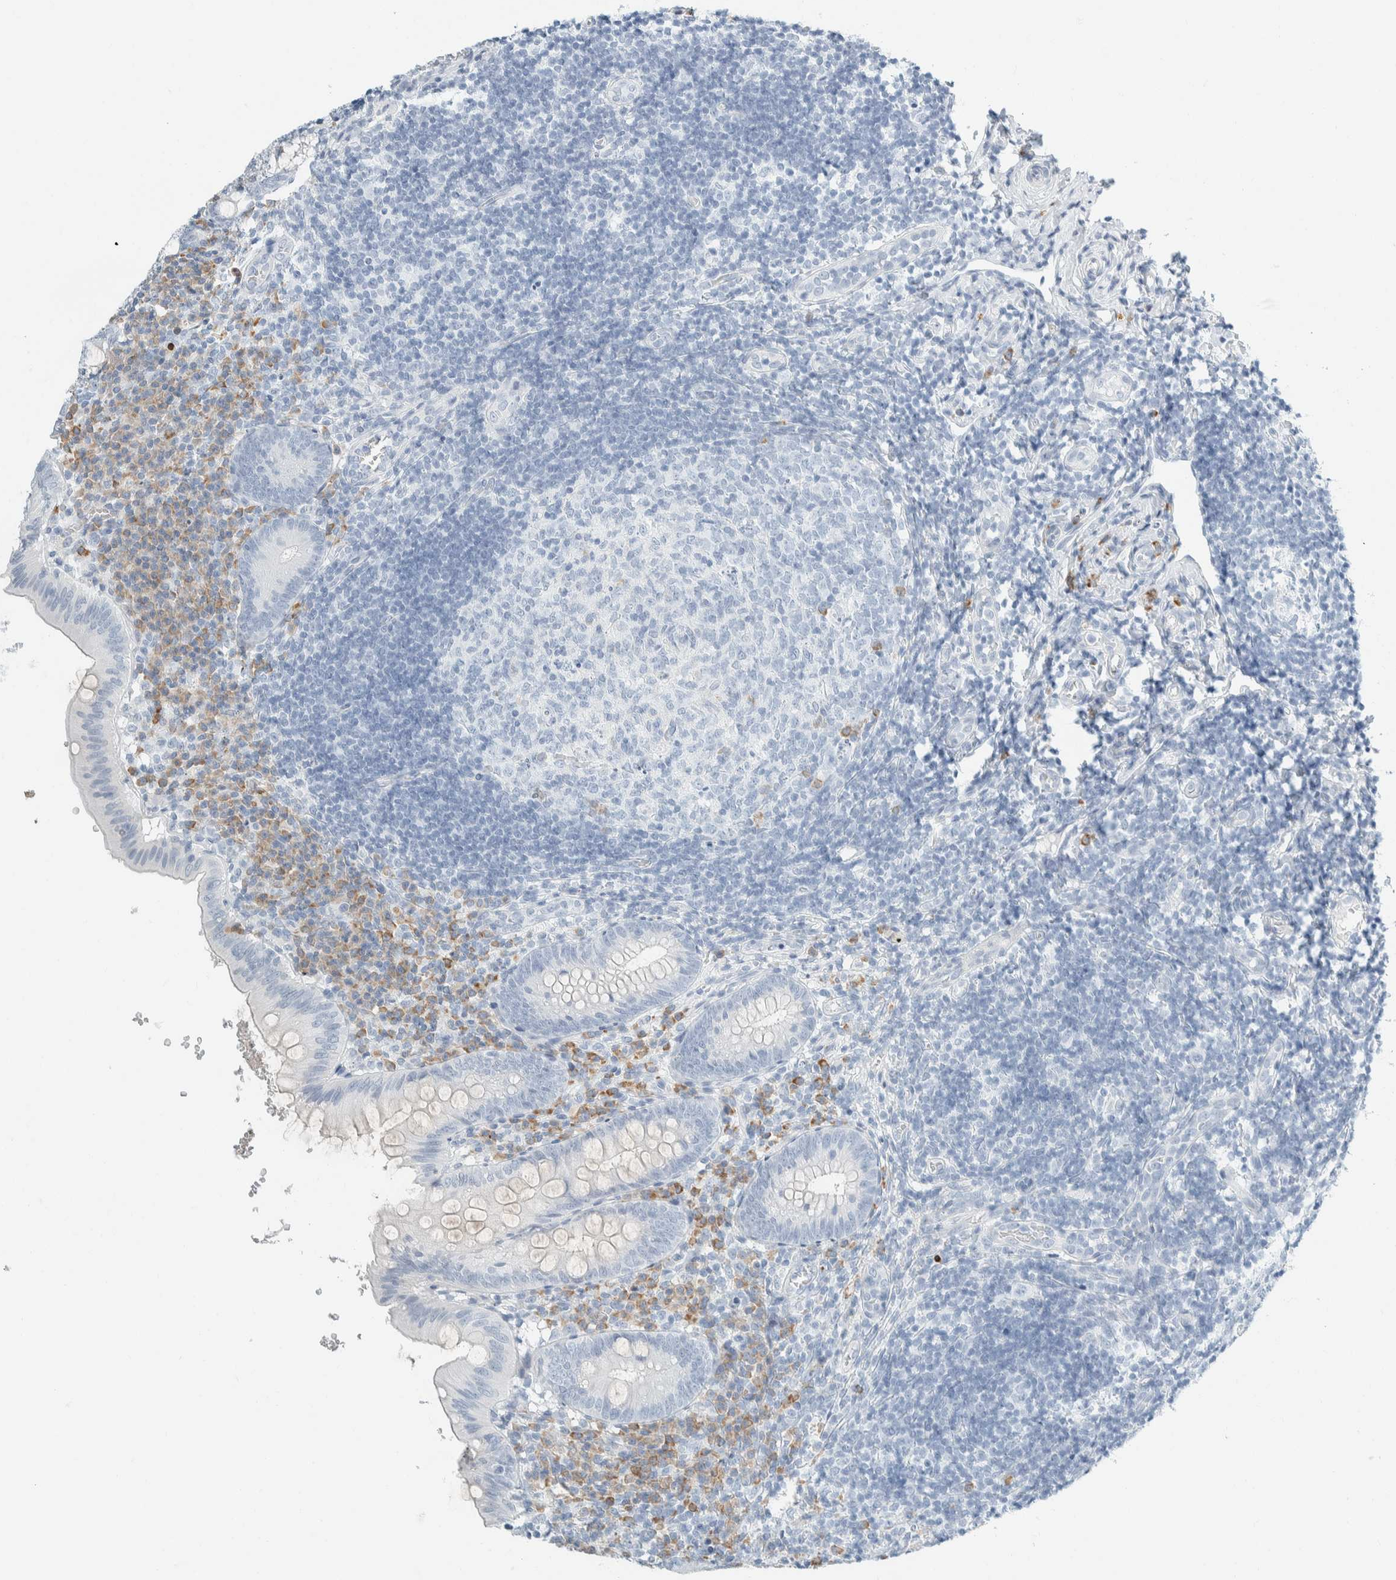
{"staining": {"intensity": "negative", "quantity": "none", "location": "none"}, "tissue": "appendix", "cell_type": "Glandular cells", "image_type": "normal", "snomed": [{"axis": "morphology", "description": "Normal tissue, NOS"}, {"axis": "topography", "description": "Appendix"}], "caption": "The photomicrograph displays no significant expression in glandular cells of appendix. Nuclei are stained in blue.", "gene": "ARHGAP27", "patient": {"sex": "male", "age": 8}}